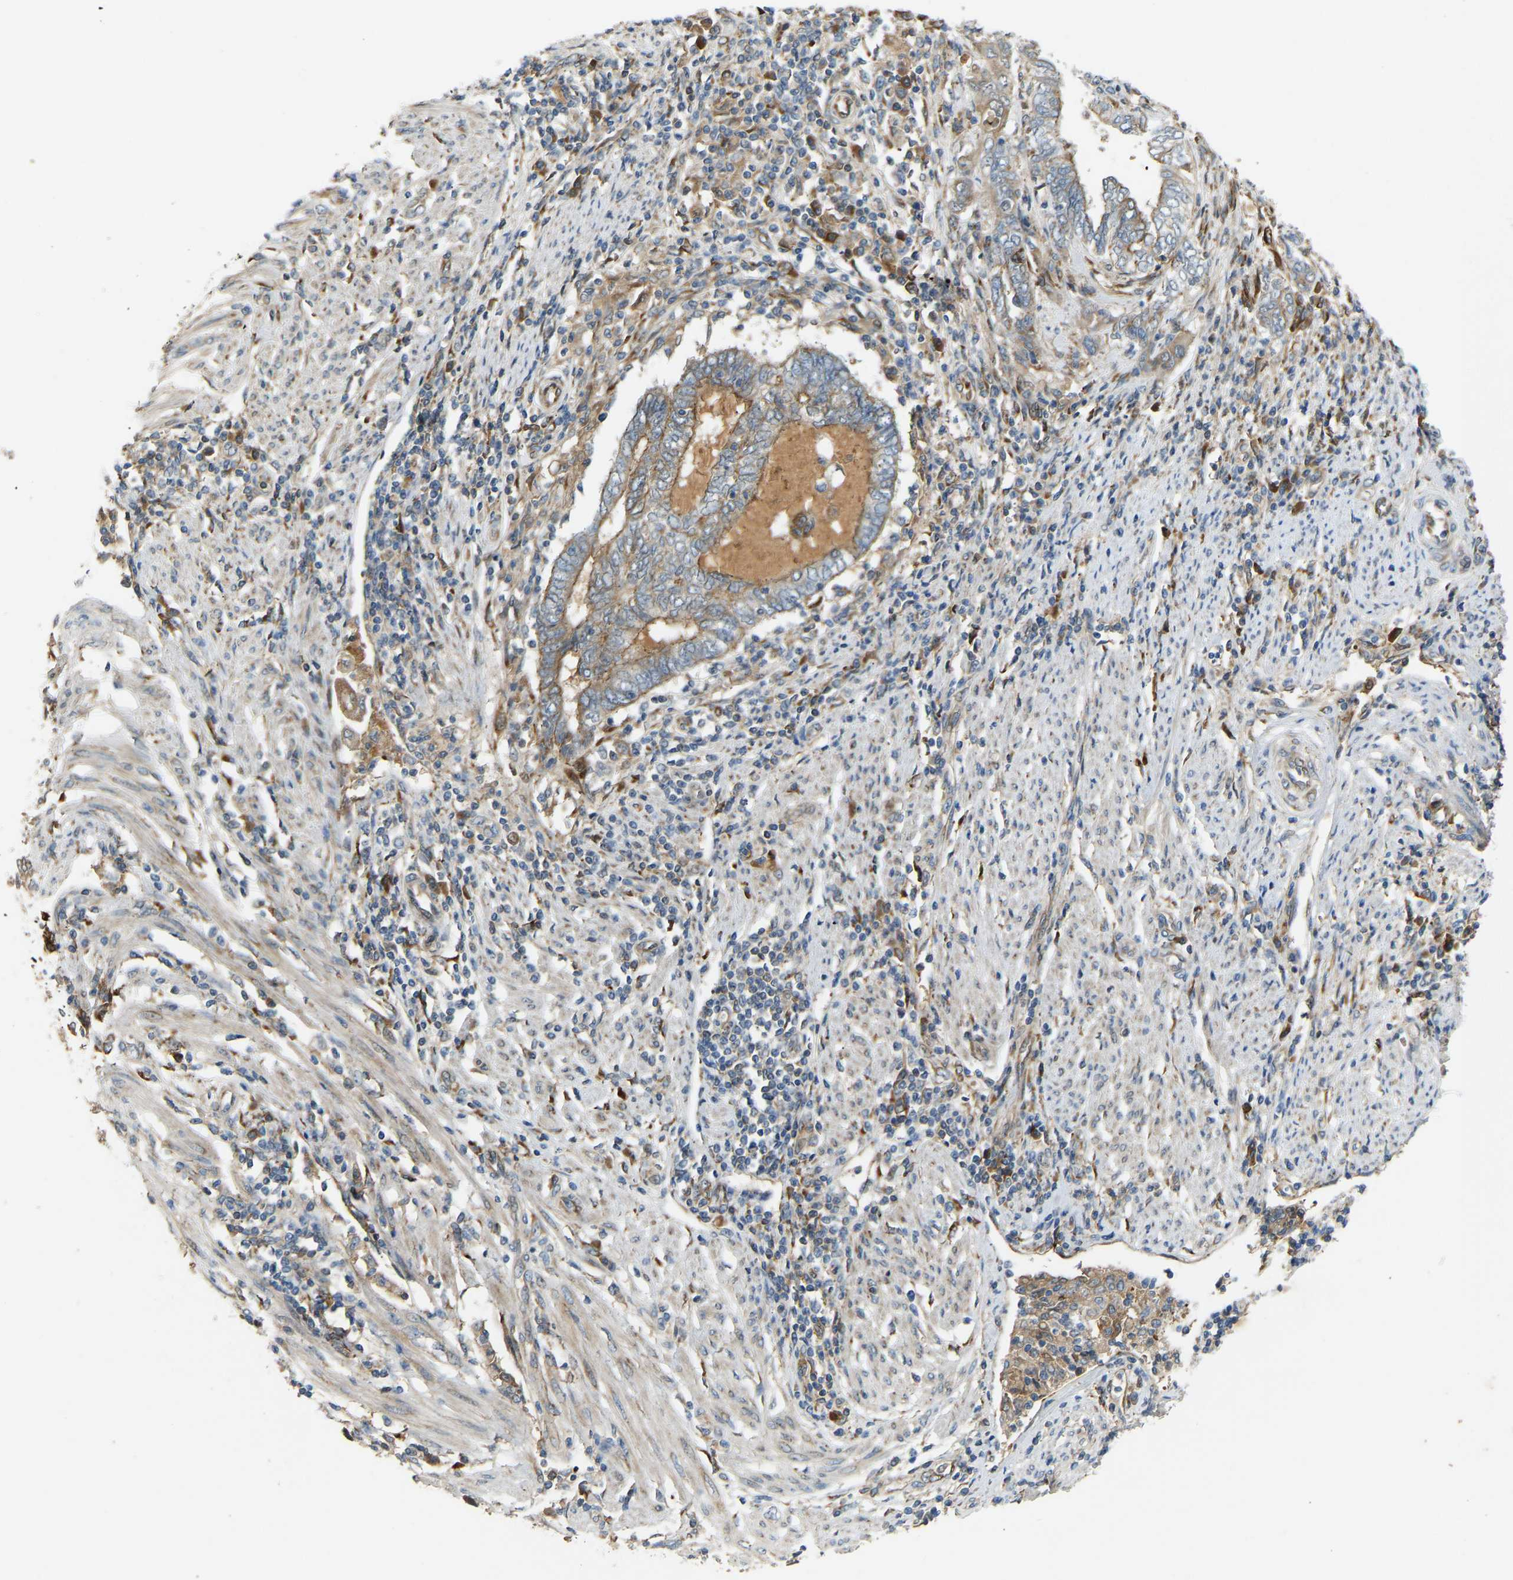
{"staining": {"intensity": "negative", "quantity": "none", "location": "none"}, "tissue": "endometrial cancer", "cell_type": "Tumor cells", "image_type": "cancer", "snomed": [{"axis": "morphology", "description": "Adenocarcinoma, NOS"}, {"axis": "topography", "description": "Uterus"}, {"axis": "topography", "description": "Endometrium"}], "caption": "A high-resolution micrograph shows IHC staining of adenocarcinoma (endometrial), which exhibits no significant staining in tumor cells.", "gene": "PTCD1", "patient": {"sex": "female", "age": 70}}